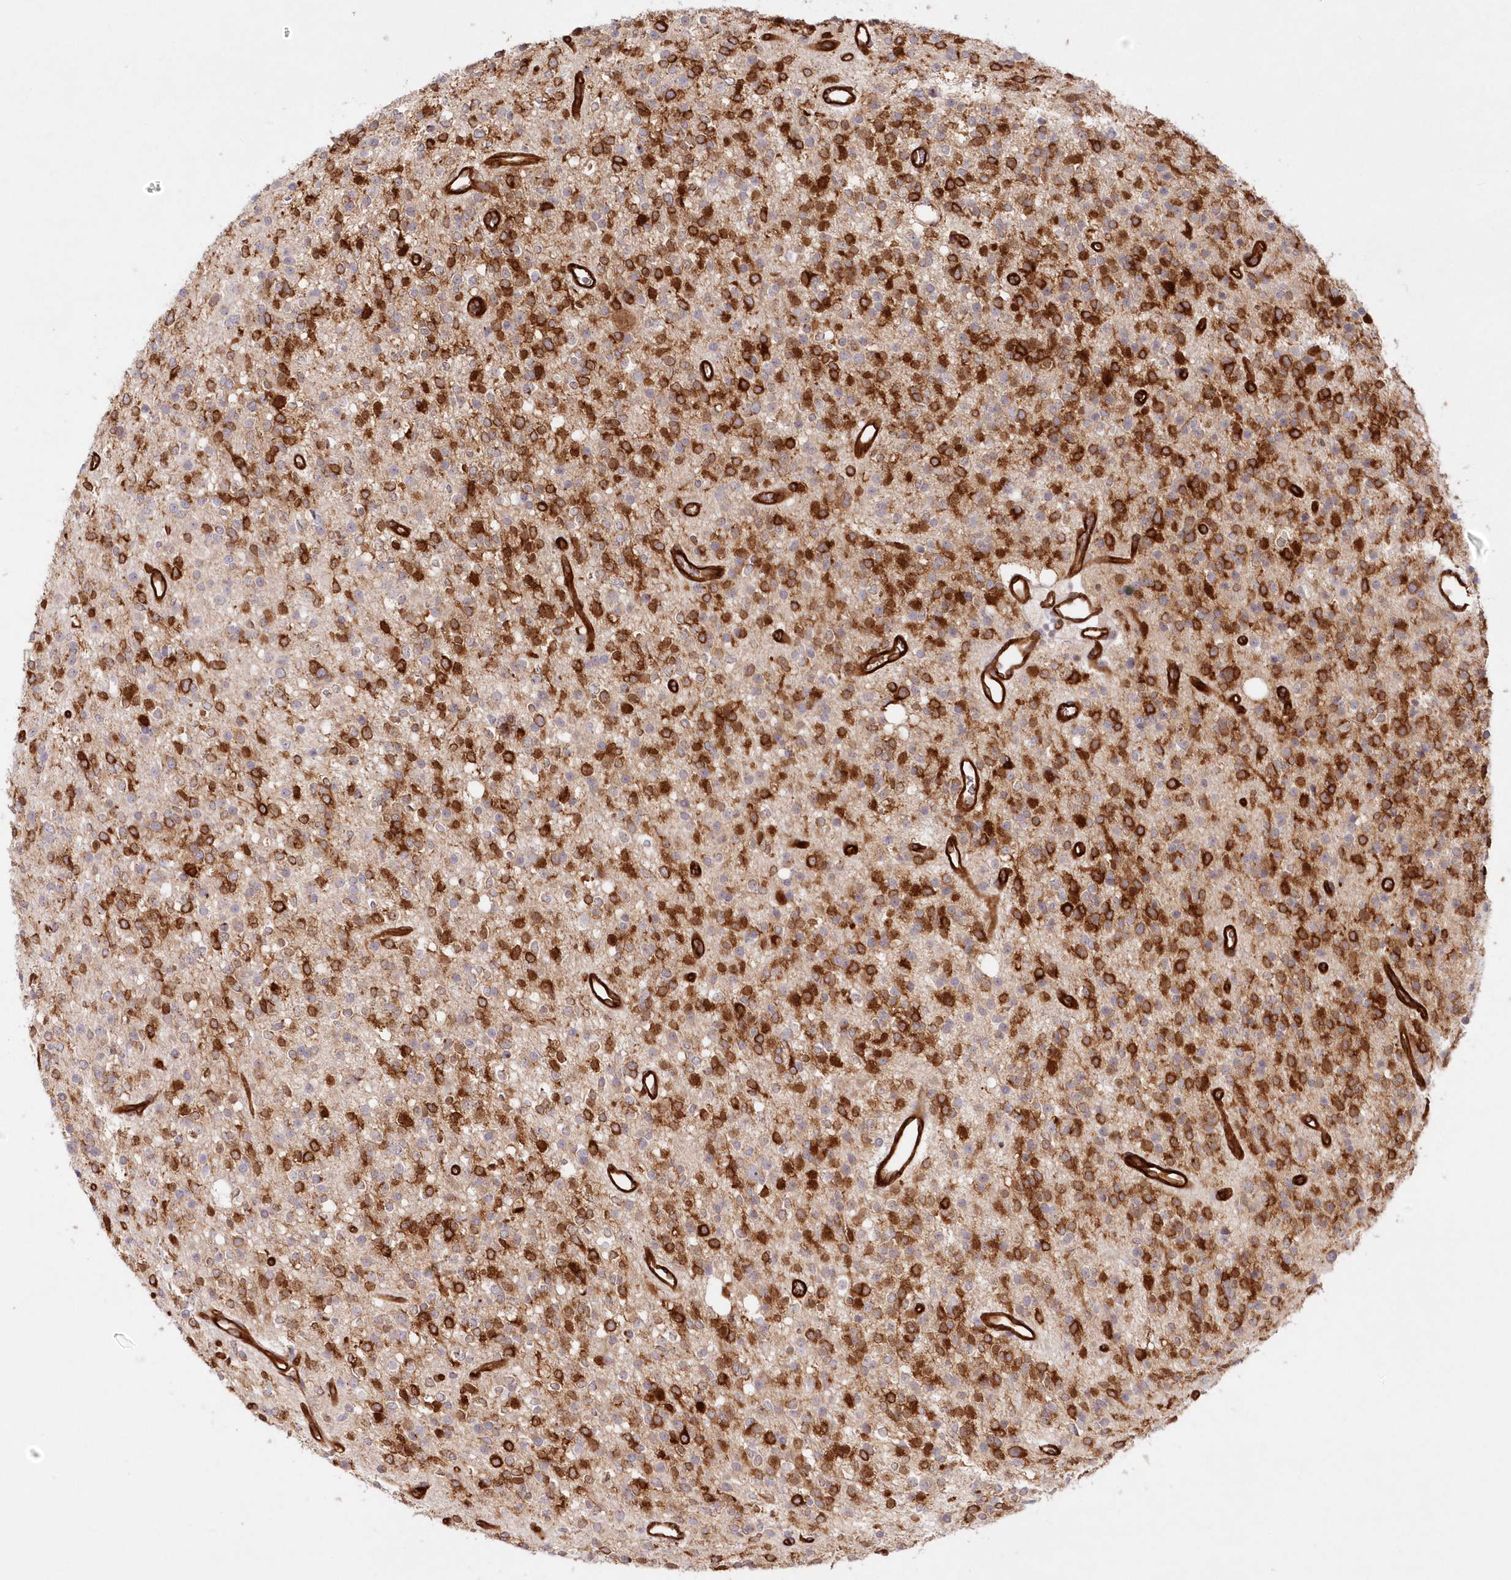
{"staining": {"intensity": "strong", "quantity": ">75%", "location": "cytoplasmic/membranous"}, "tissue": "glioma", "cell_type": "Tumor cells", "image_type": "cancer", "snomed": [{"axis": "morphology", "description": "Glioma, malignant, High grade"}, {"axis": "topography", "description": "Brain"}], "caption": "An image of human malignant glioma (high-grade) stained for a protein displays strong cytoplasmic/membranous brown staining in tumor cells.", "gene": "AFAP1L2", "patient": {"sex": "male", "age": 34}}